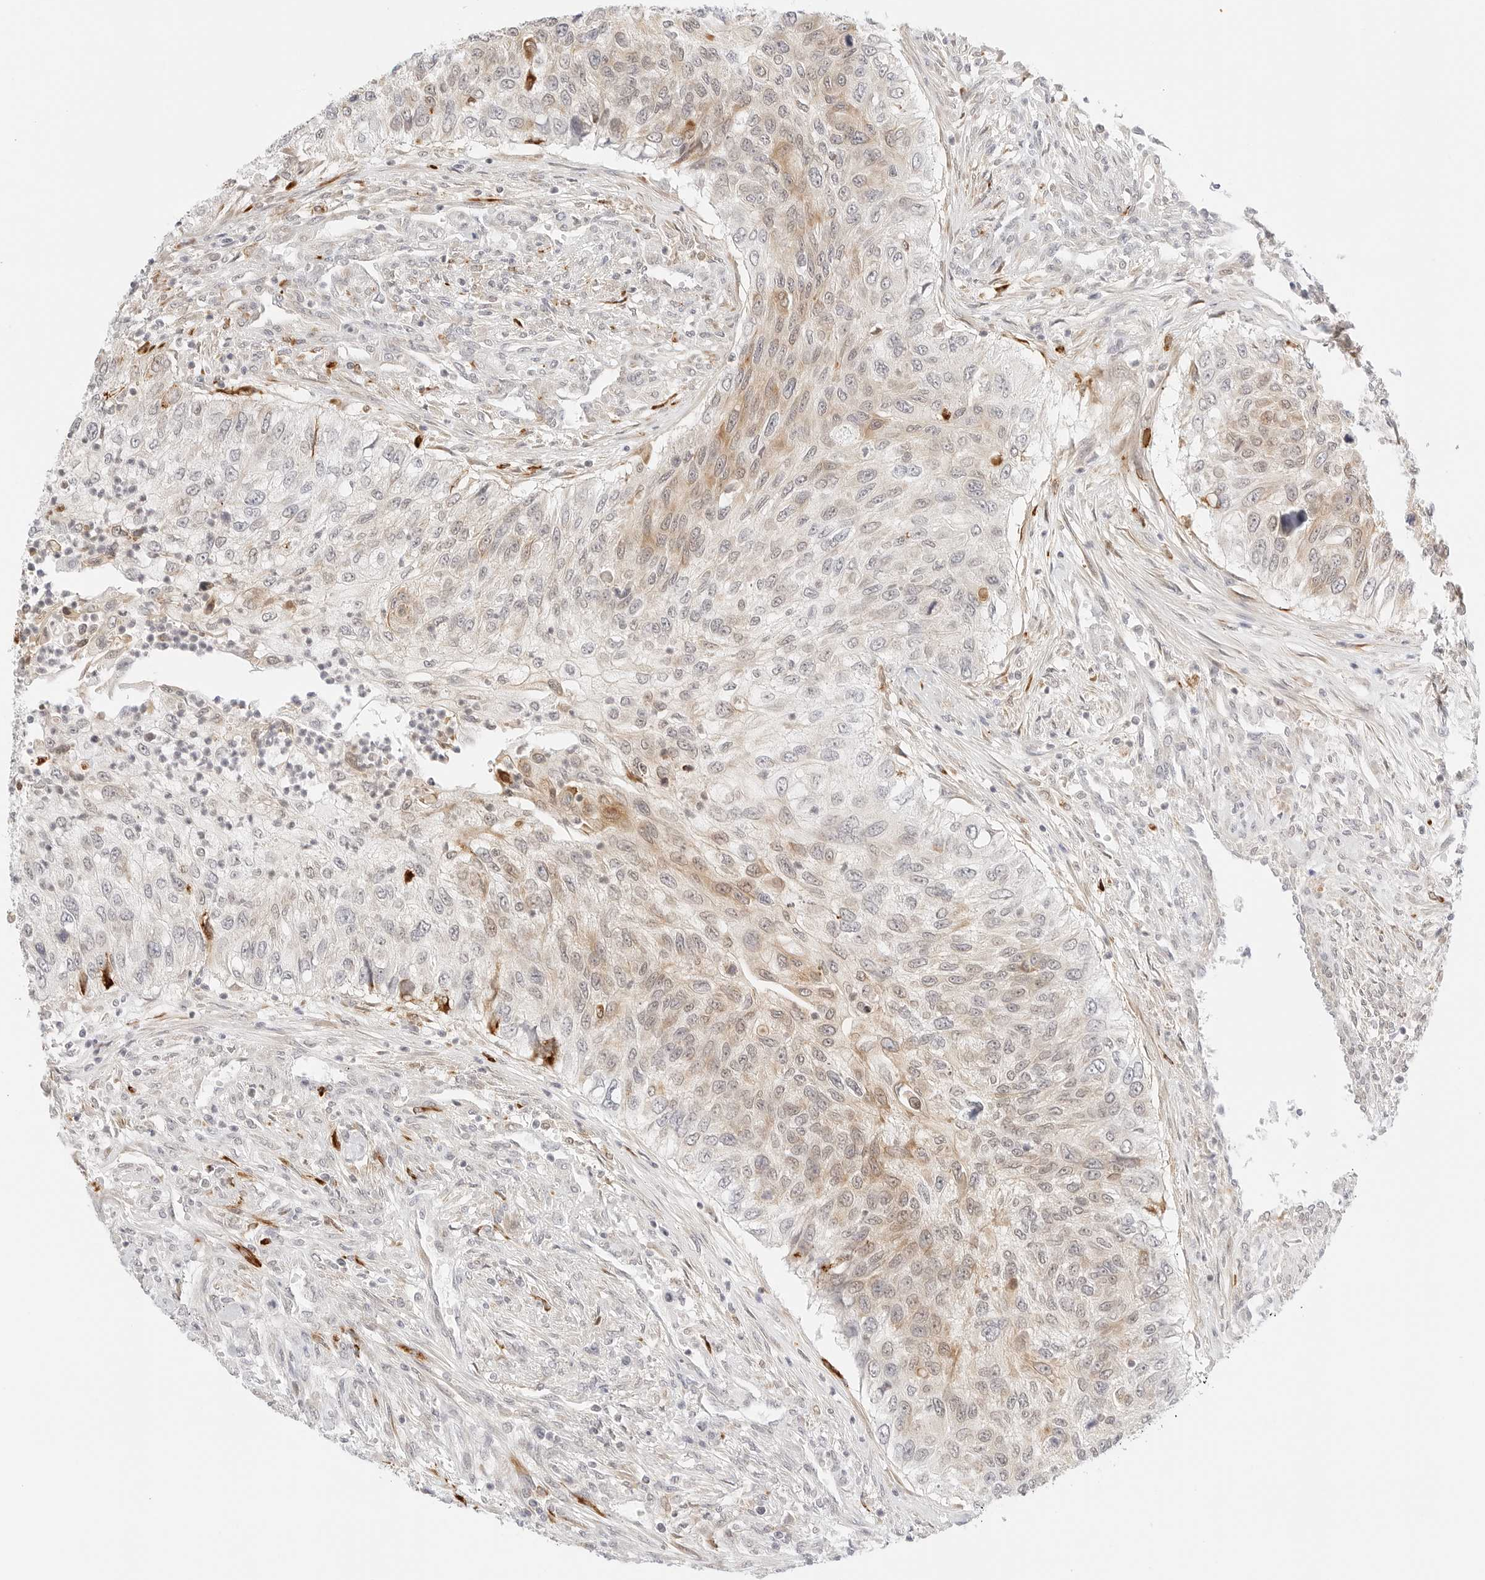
{"staining": {"intensity": "moderate", "quantity": "<25%", "location": "cytoplasmic/membranous,nuclear"}, "tissue": "urothelial cancer", "cell_type": "Tumor cells", "image_type": "cancer", "snomed": [{"axis": "morphology", "description": "Urothelial carcinoma, High grade"}, {"axis": "topography", "description": "Urinary bladder"}], "caption": "Protein analysis of high-grade urothelial carcinoma tissue exhibits moderate cytoplasmic/membranous and nuclear staining in about <25% of tumor cells.", "gene": "TEKT2", "patient": {"sex": "female", "age": 60}}